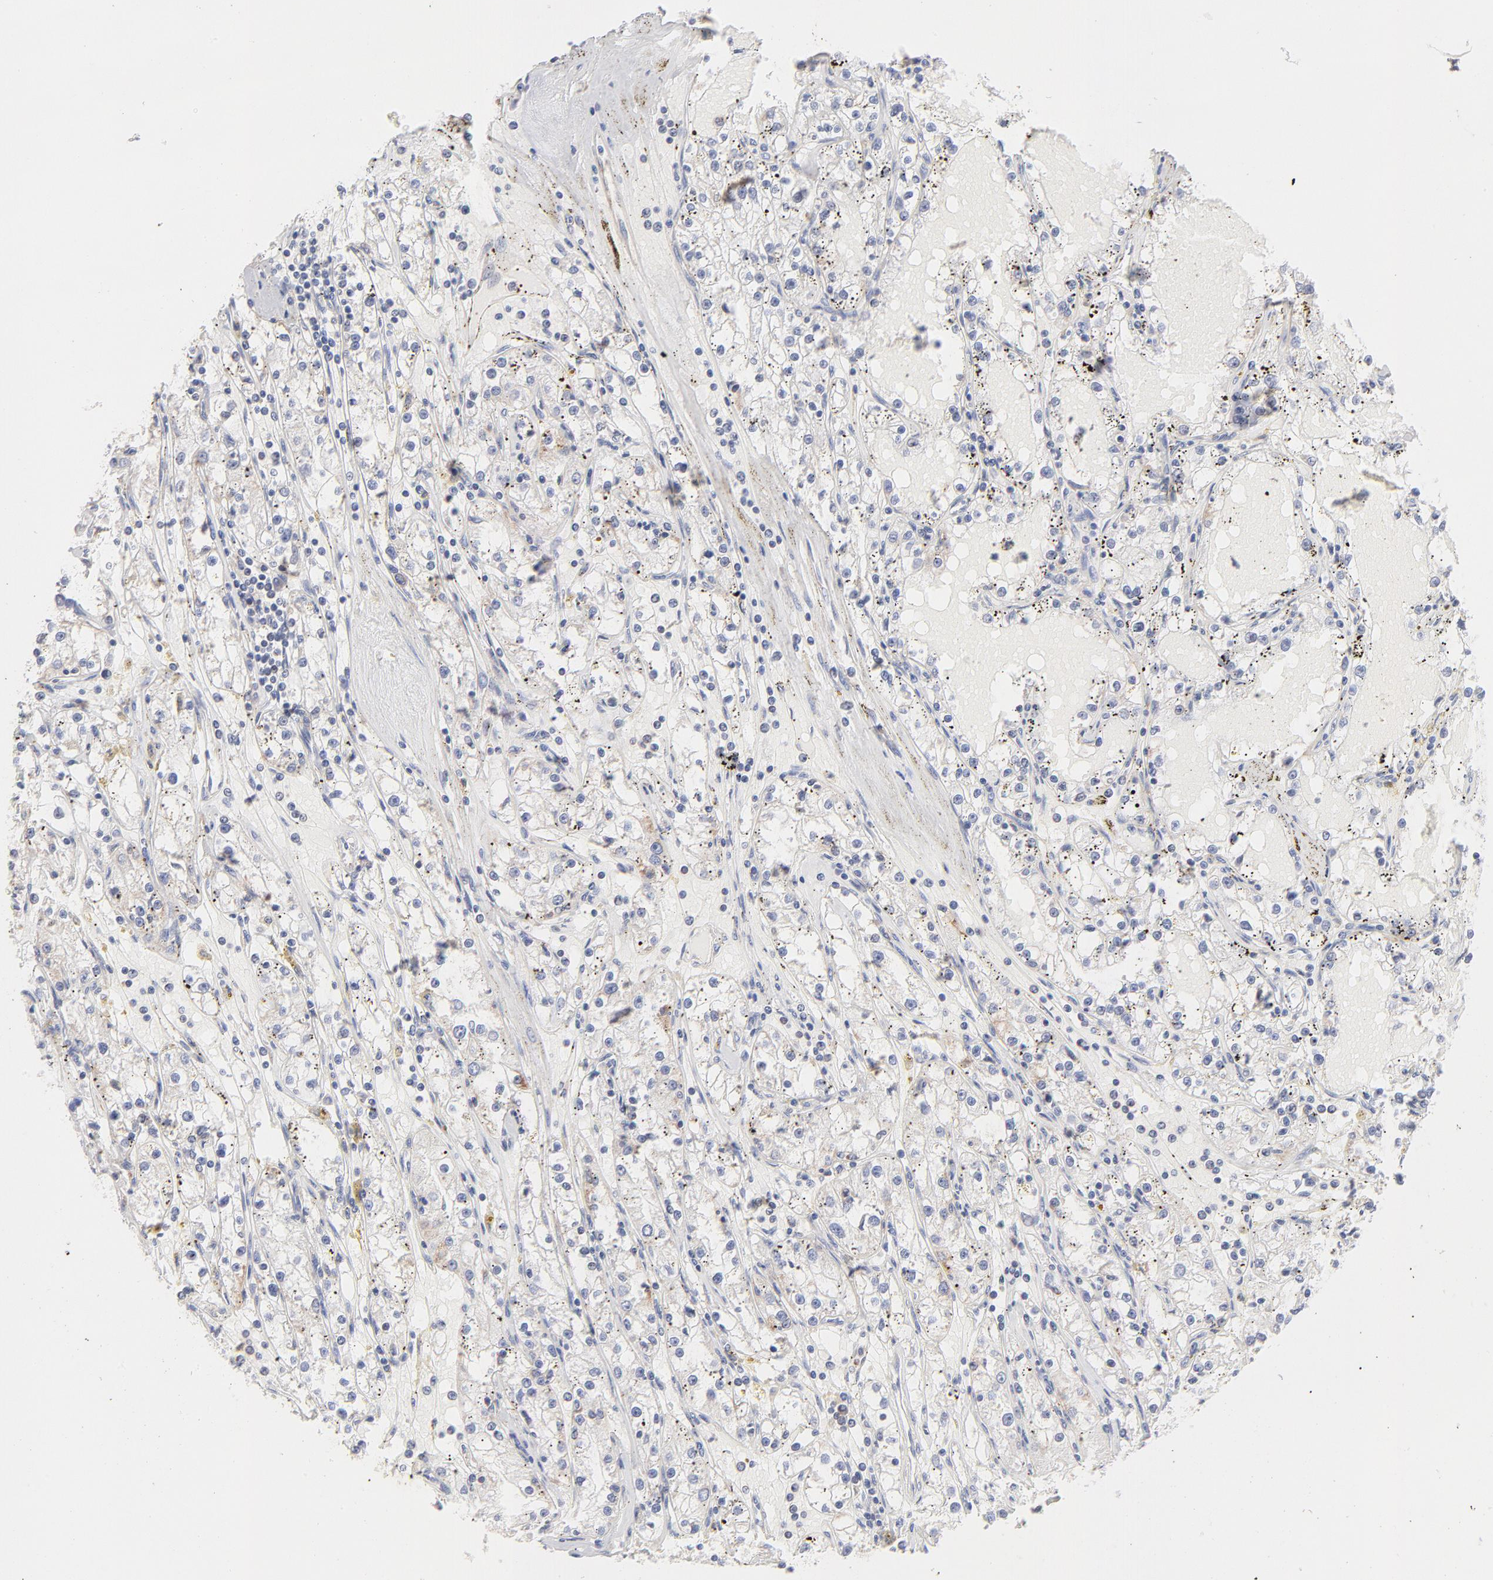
{"staining": {"intensity": "negative", "quantity": "none", "location": "none"}, "tissue": "renal cancer", "cell_type": "Tumor cells", "image_type": "cancer", "snomed": [{"axis": "morphology", "description": "Adenocarcinoma, NOS"}, {"axis": "topography", "description": "Kidney"}], "caption": "Adenocarcinoma (renal) stained for a protein using IHC displays no positivity tumor cells.", "gene": "TIMM8A", "patient": {"sex": "male", "age": 56}}